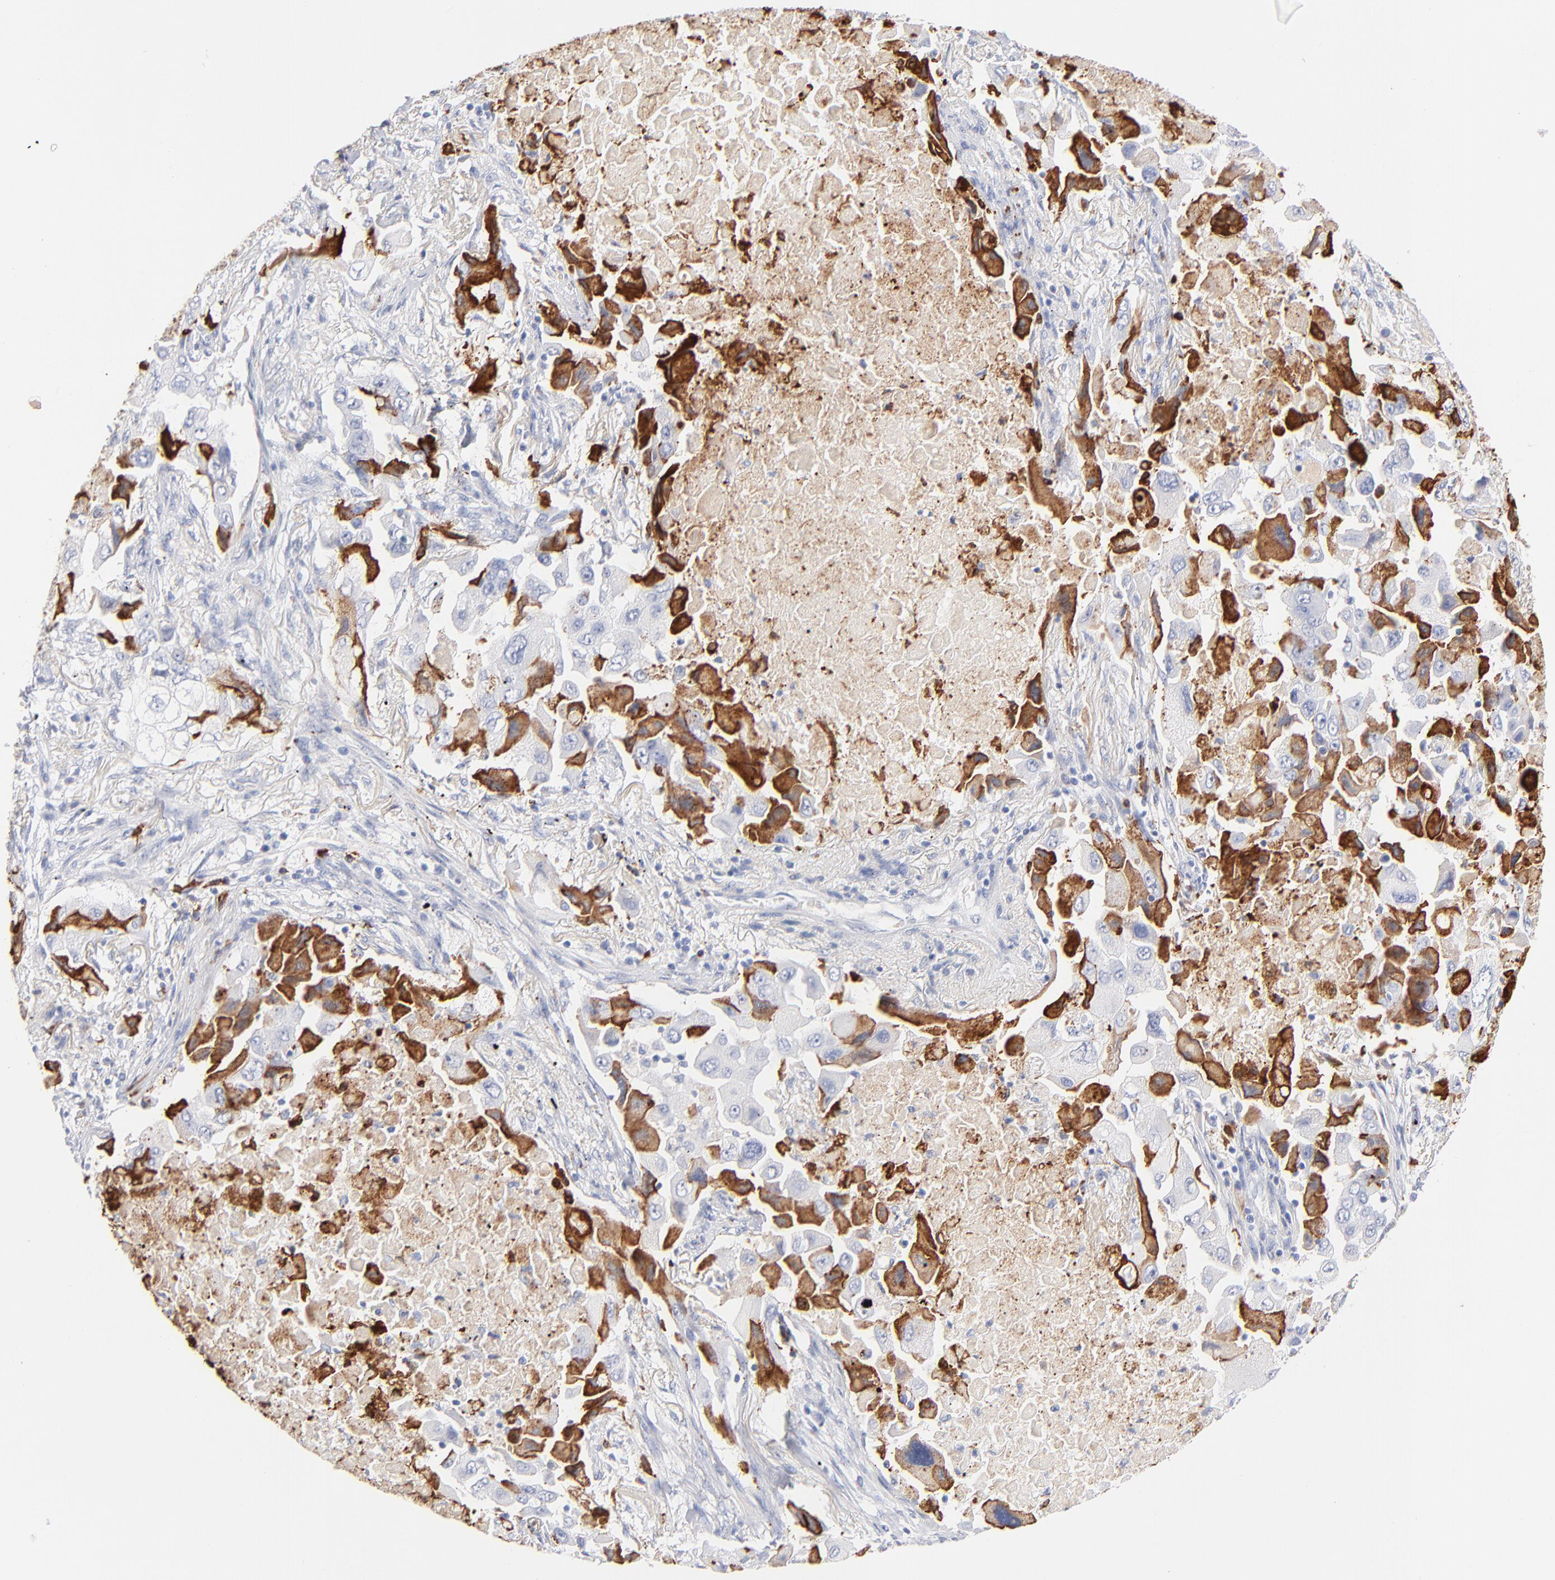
{"staining": {"intensity": "moderate", "quantity": "<25%", "location": "cytoplasmic/membranous"}, "tissue": "lung cancer", "cell_type": "Tumor cells", "image_type": "cancer", "snomed": [{"axis": "morphology", "description": "Adenocarcinoma, NOS"}, {"axis": "topography", "description": "Lung"}], "caption": "Lung adenocarcinoma tissue shows moderate cytoplasmic/membranous staining in about <25% of tumor cells", "gene": "APOH", "patient": {"sex": "female", "age": 65}}